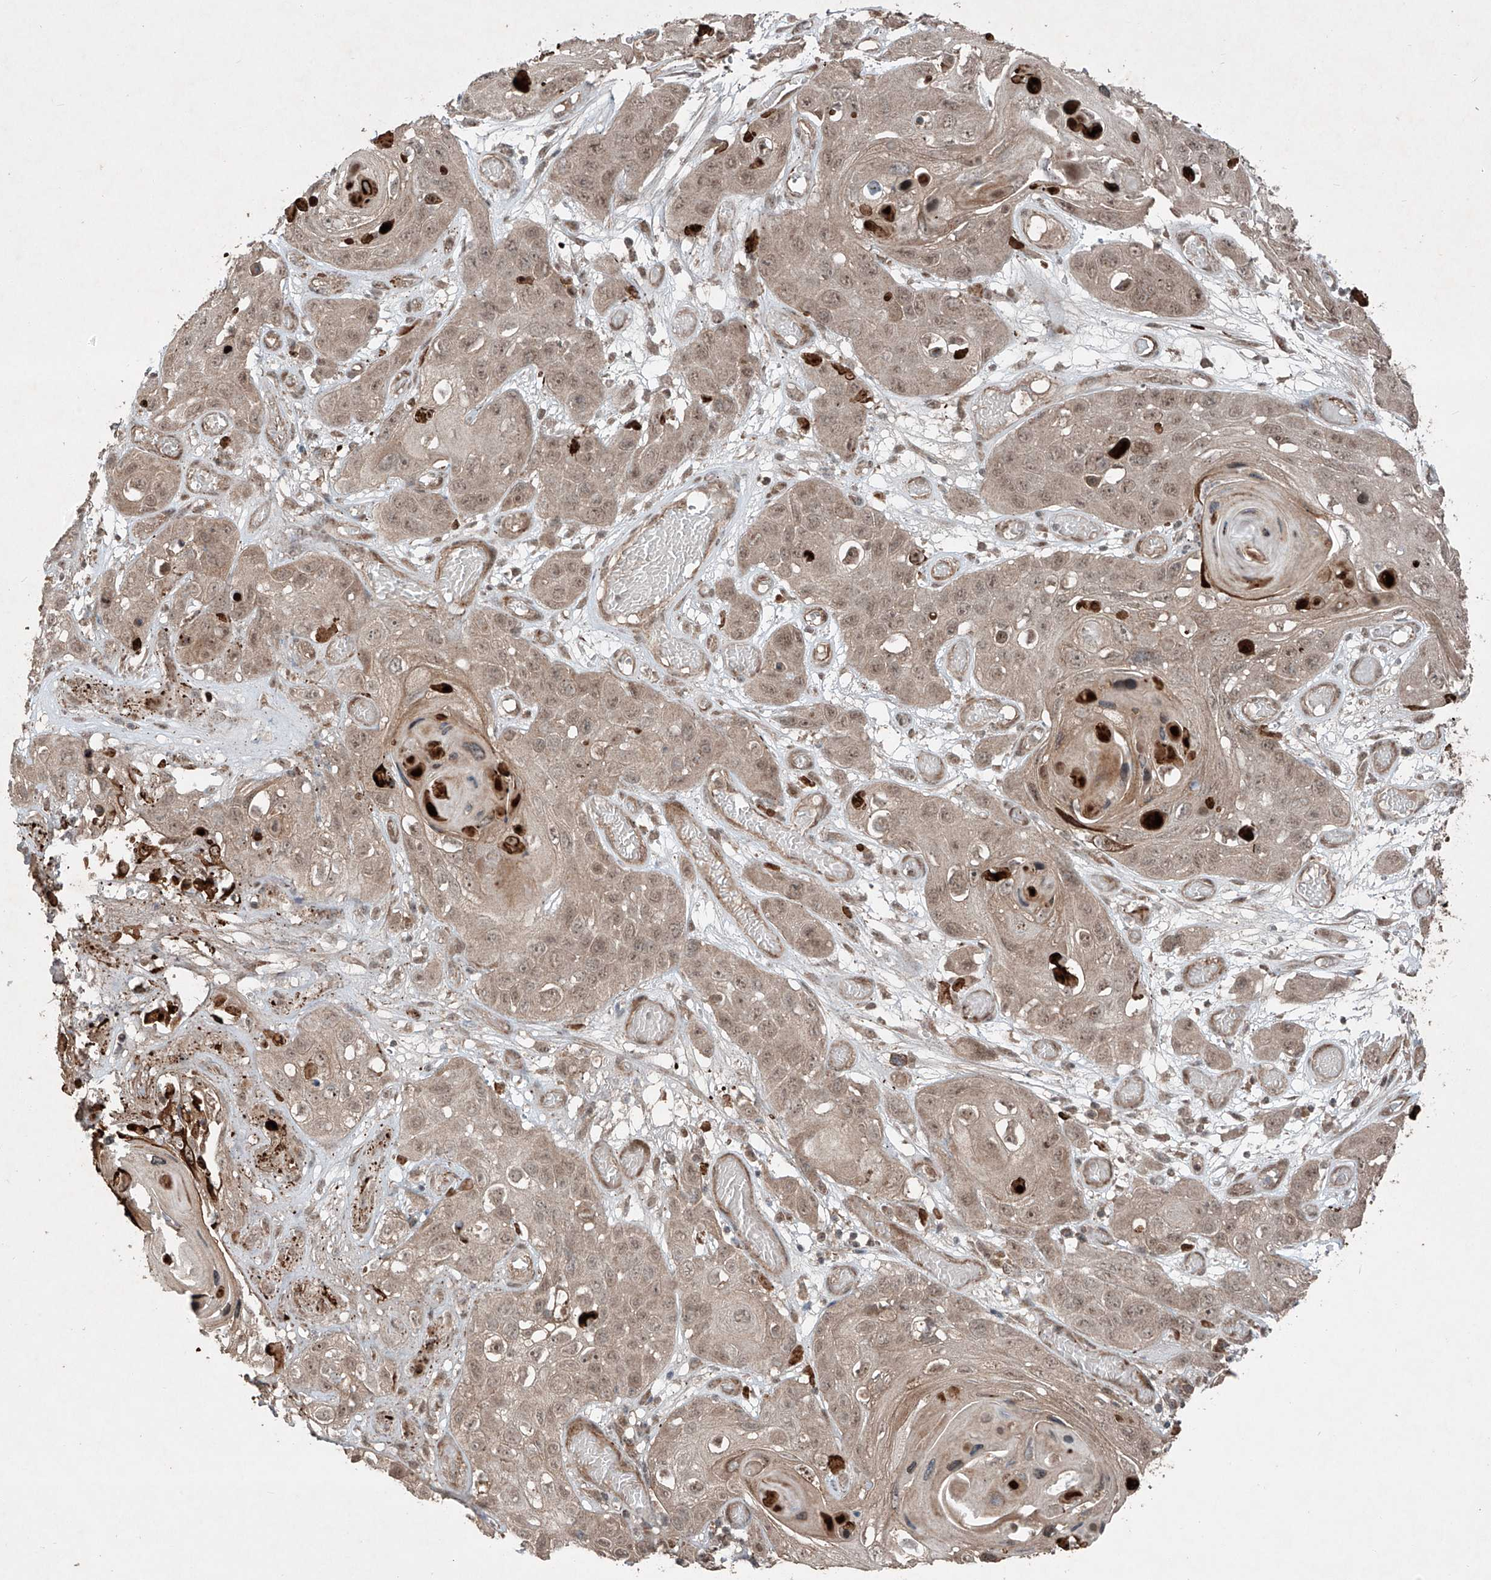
{"staining": {"intensity": "weak", "quantity": ">75%", "location": "cytoplasmic/membranous,nuclear"}, "tissue": "skin cancer", "cell_type": "Tumor cells", "image_type": "cancer", "snomed": [{"axis": "morphology", "description": "Squamous cell carcinoma, NOS"}, {"axis": "topography", "description": "Skin"}], "caption": "Skin cancer tissue displays weak cytoplasmic/membranous and nuclear staining in about >75% of tumor cells, visualized by immunohistochemistry. (DAB (3,3'-diaminobenzidine) IHC with brightfield microscopy, high magnification).", "gene": "ZNF620", "patient": {"sex": "male", "age": 55}}